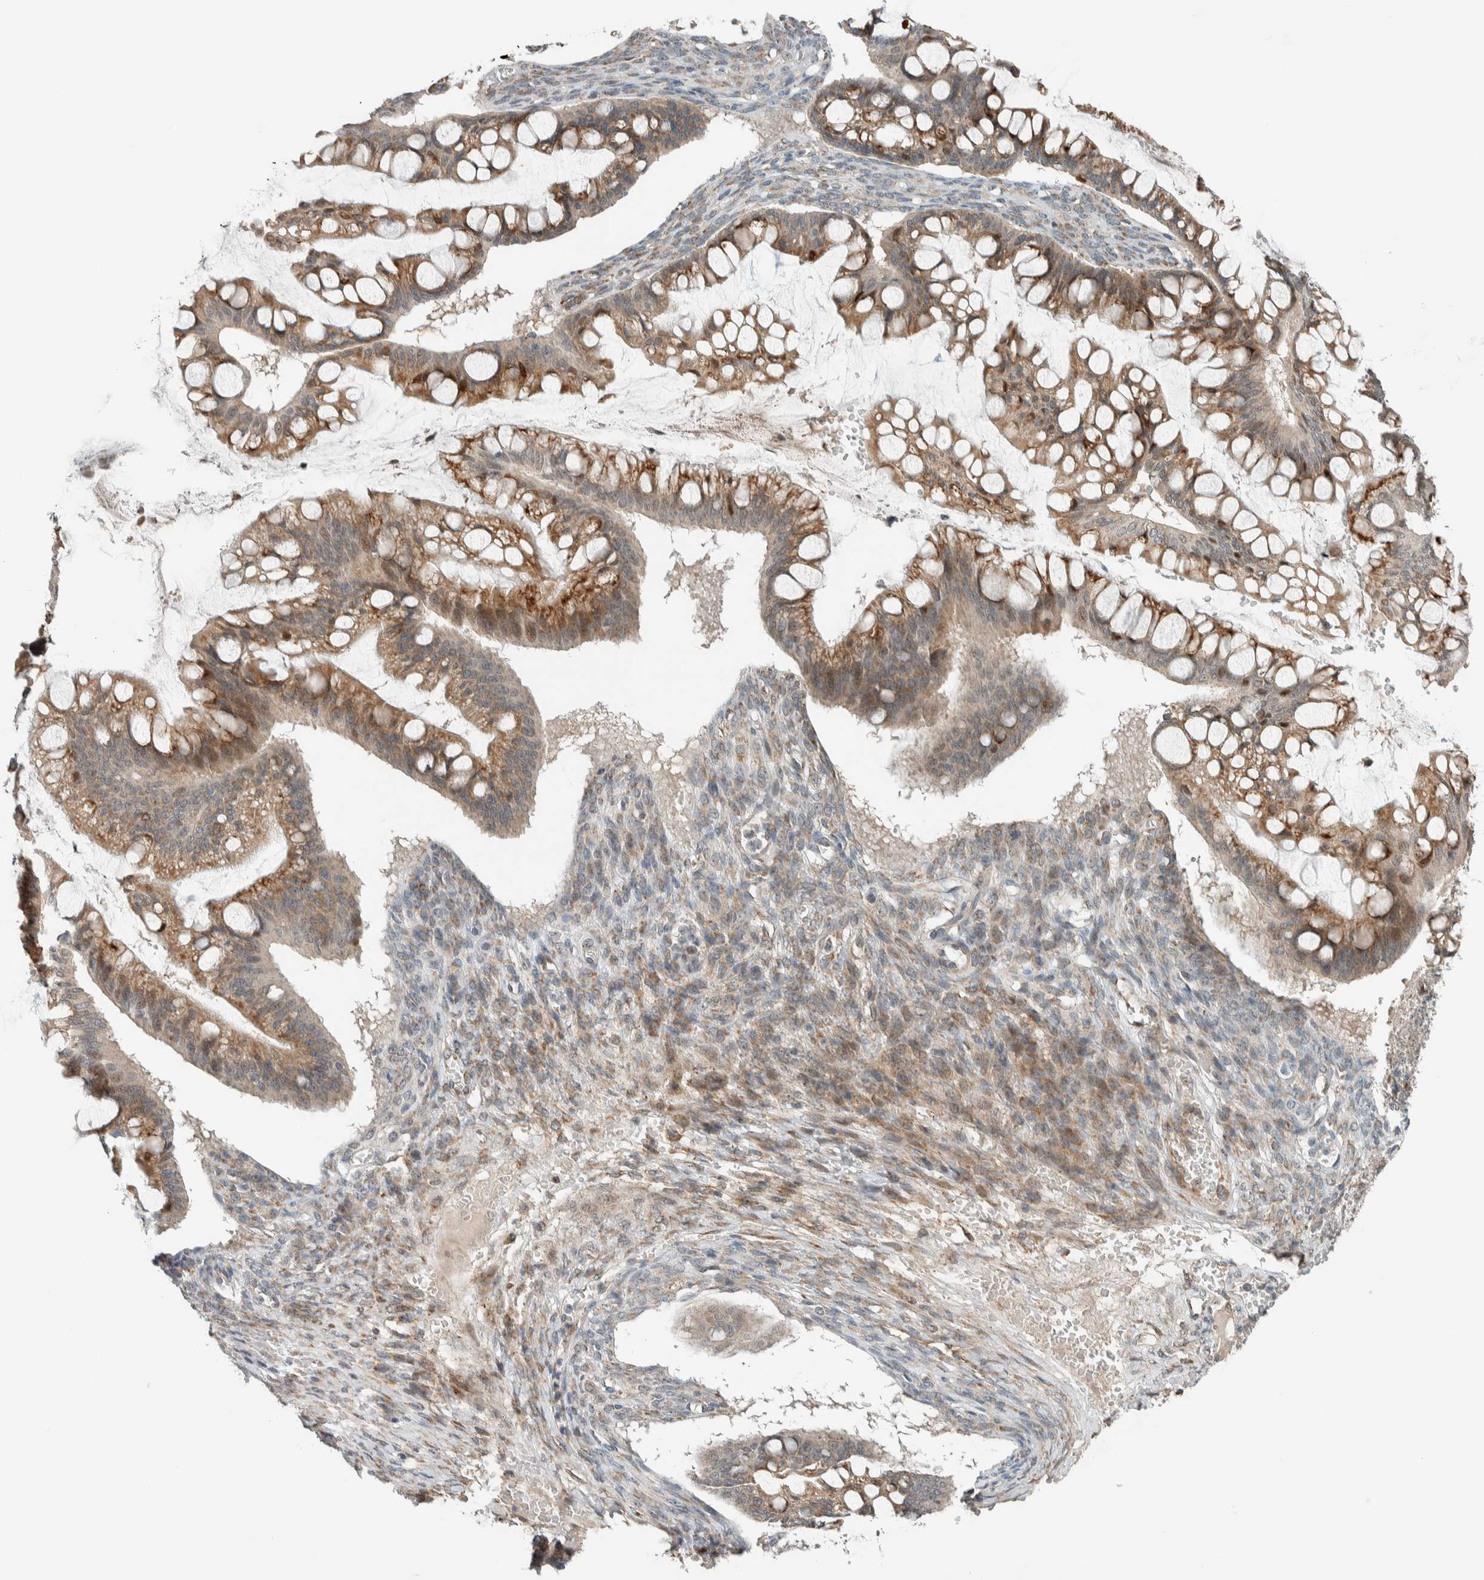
{"staining": {"intensity": "moderate", "quantity": ">75%", "location": "cytoplasmic/membranous"}, "tissue": "ovarian cancer", "cell_type": "Tumor cells", "image_type": "cancer", "snomed": [{"axis": "morphology", "description": "Cystadenocarcinoma, mucinous, NOS"}, {"axis": "topography", "description": "Ovary"}], "caption": "There is medium levels of moderate cytoplasmic/membranous expression in tumor cells of mucinous cystadenocarcinoma (ovarian), as demonstrated by immunohistochemical staining (brown color).", "gene": "CTBP2", "patient": {"sex": "female", "age": 73}}